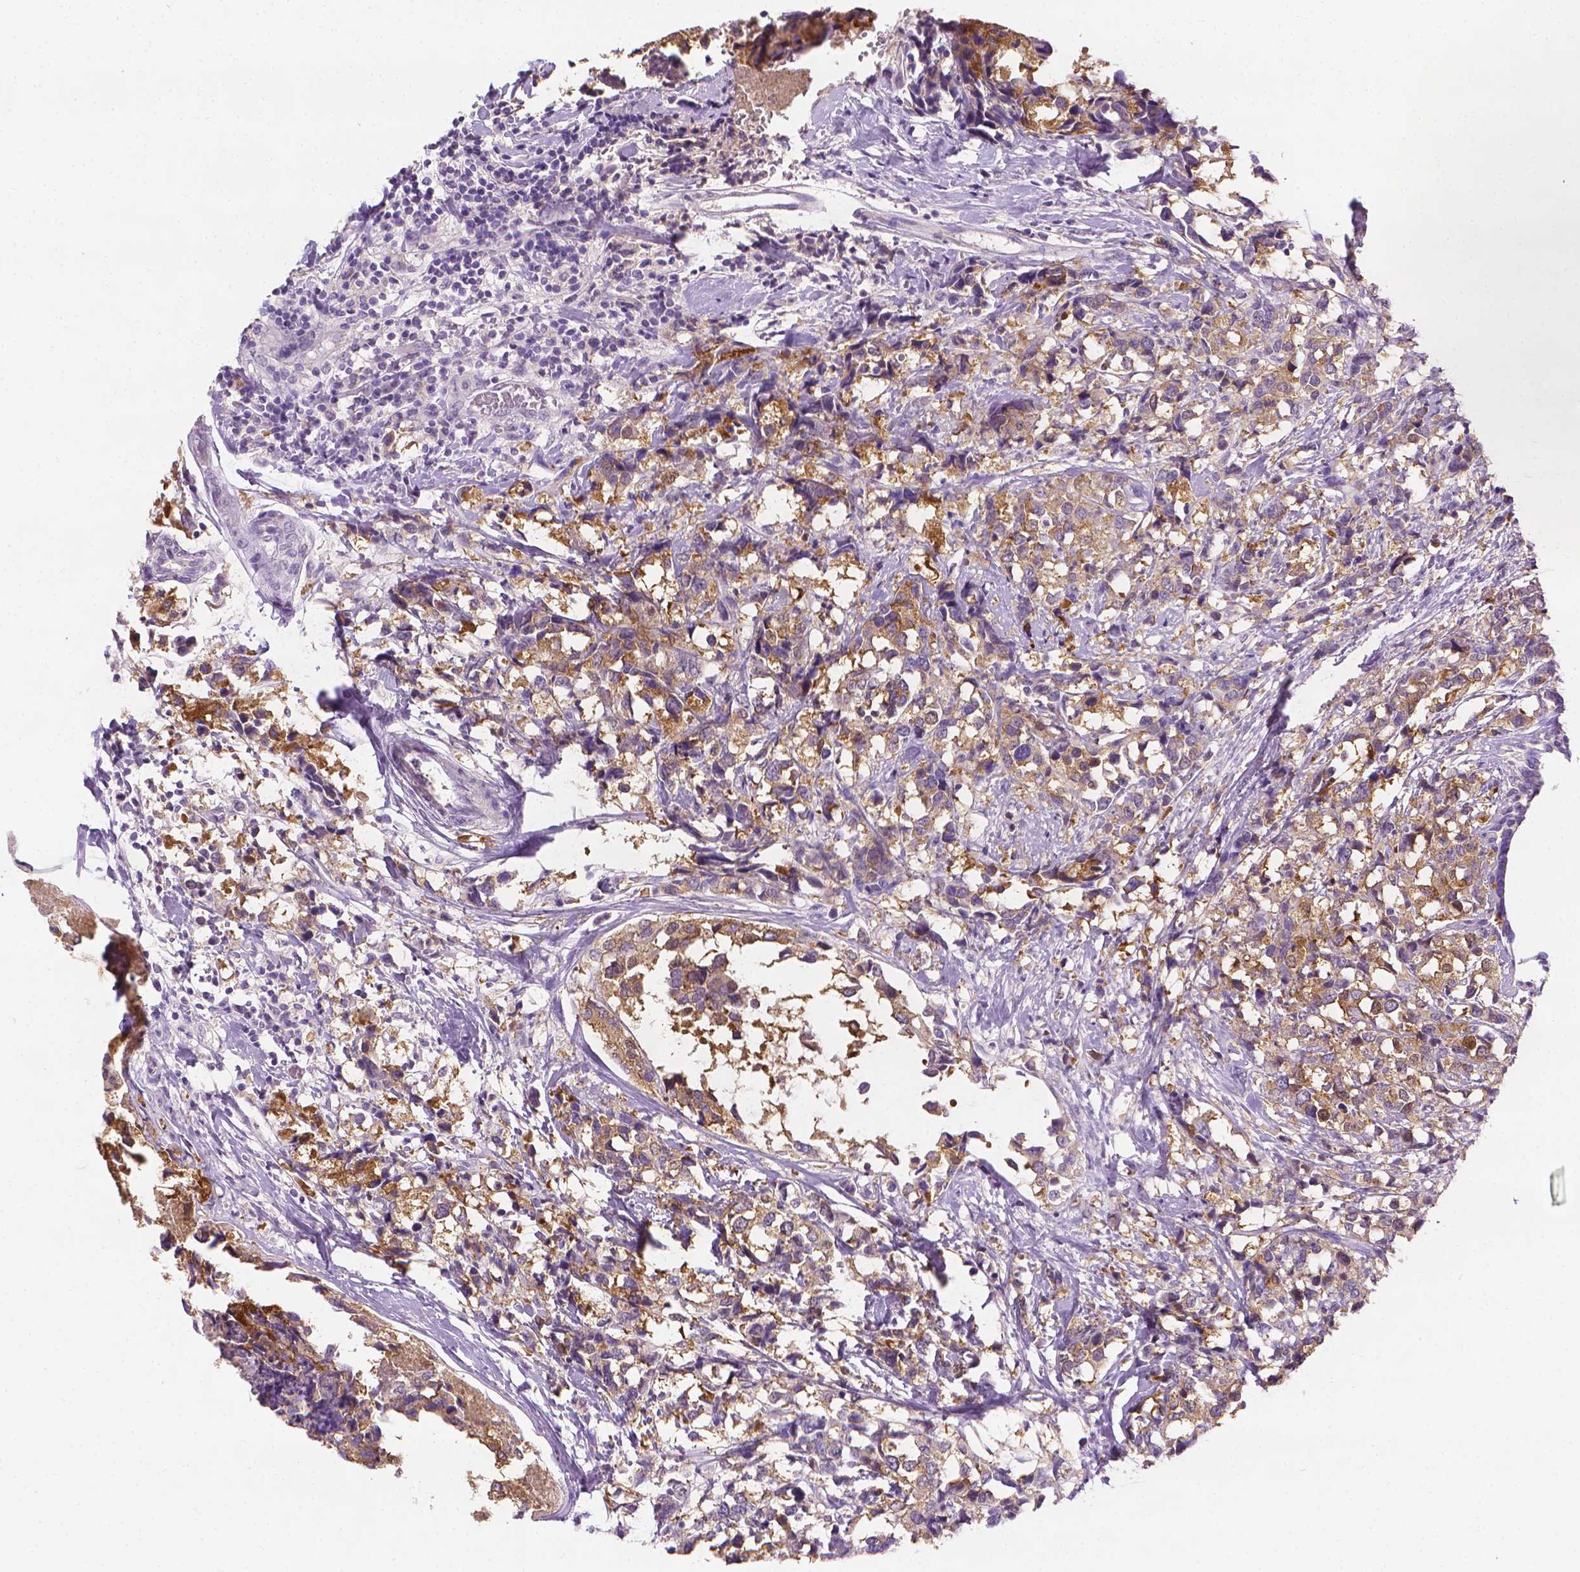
{"staining": {"intensity": "moderate", "quantity": ">75%", "location": "cytoplasmic/membranous"}, "tissue": "breast cancer", "cell_type": "Tumor cells", "image_type": "cancer", "snomed": [{"axis": "morphology", "description": "Lobular carcinoma"}, {"axis": "topography", "description": "Breast"}], "caption": "Breast lobular carcinoma stained with IHC demonstrates moderate cytoplasmic/membranous staining in about >75% of tumor cells.", "gene": "FASN", "patient": {"sex": "female", "age": 59}}